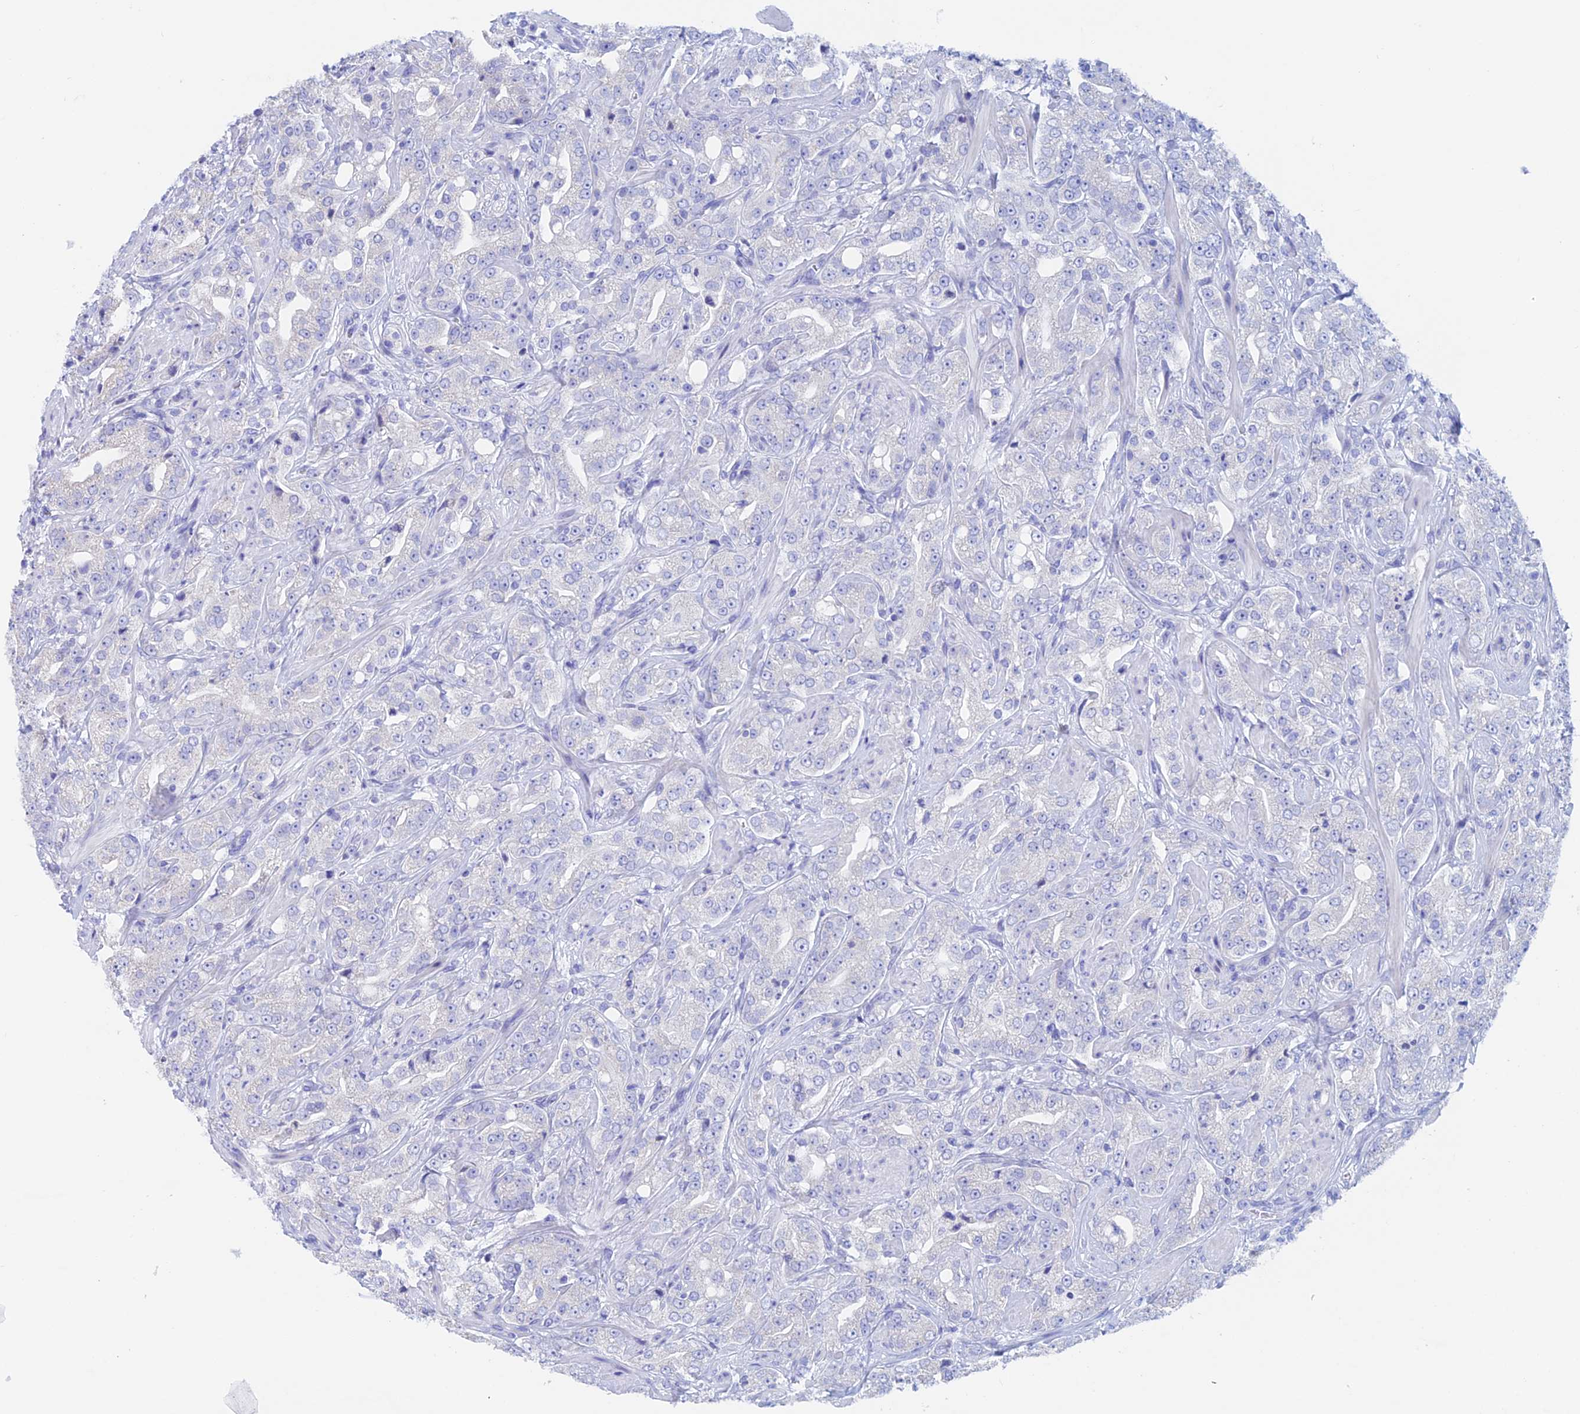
{"staining": {"intensity": "negative", "quantity": "none", "location": "none"}, "tissue": "prostate cancer", "cell_type": "Tumor cells", "image_type": "cancer", "snomed": [{"axis": "morphology", "description": "Adenocarcinoma, Low grade"}, {"axis": "topography", "description": "Prostate"}], "caption": "Immunohistochemistry micrograph of low-grade adenocarcinoma (prostate) stained for a protein (brown), which demonstrates no staining in tumor cells.", "gene": "PSMC3IP", "patient": {"sex": "male", "age": 67}}